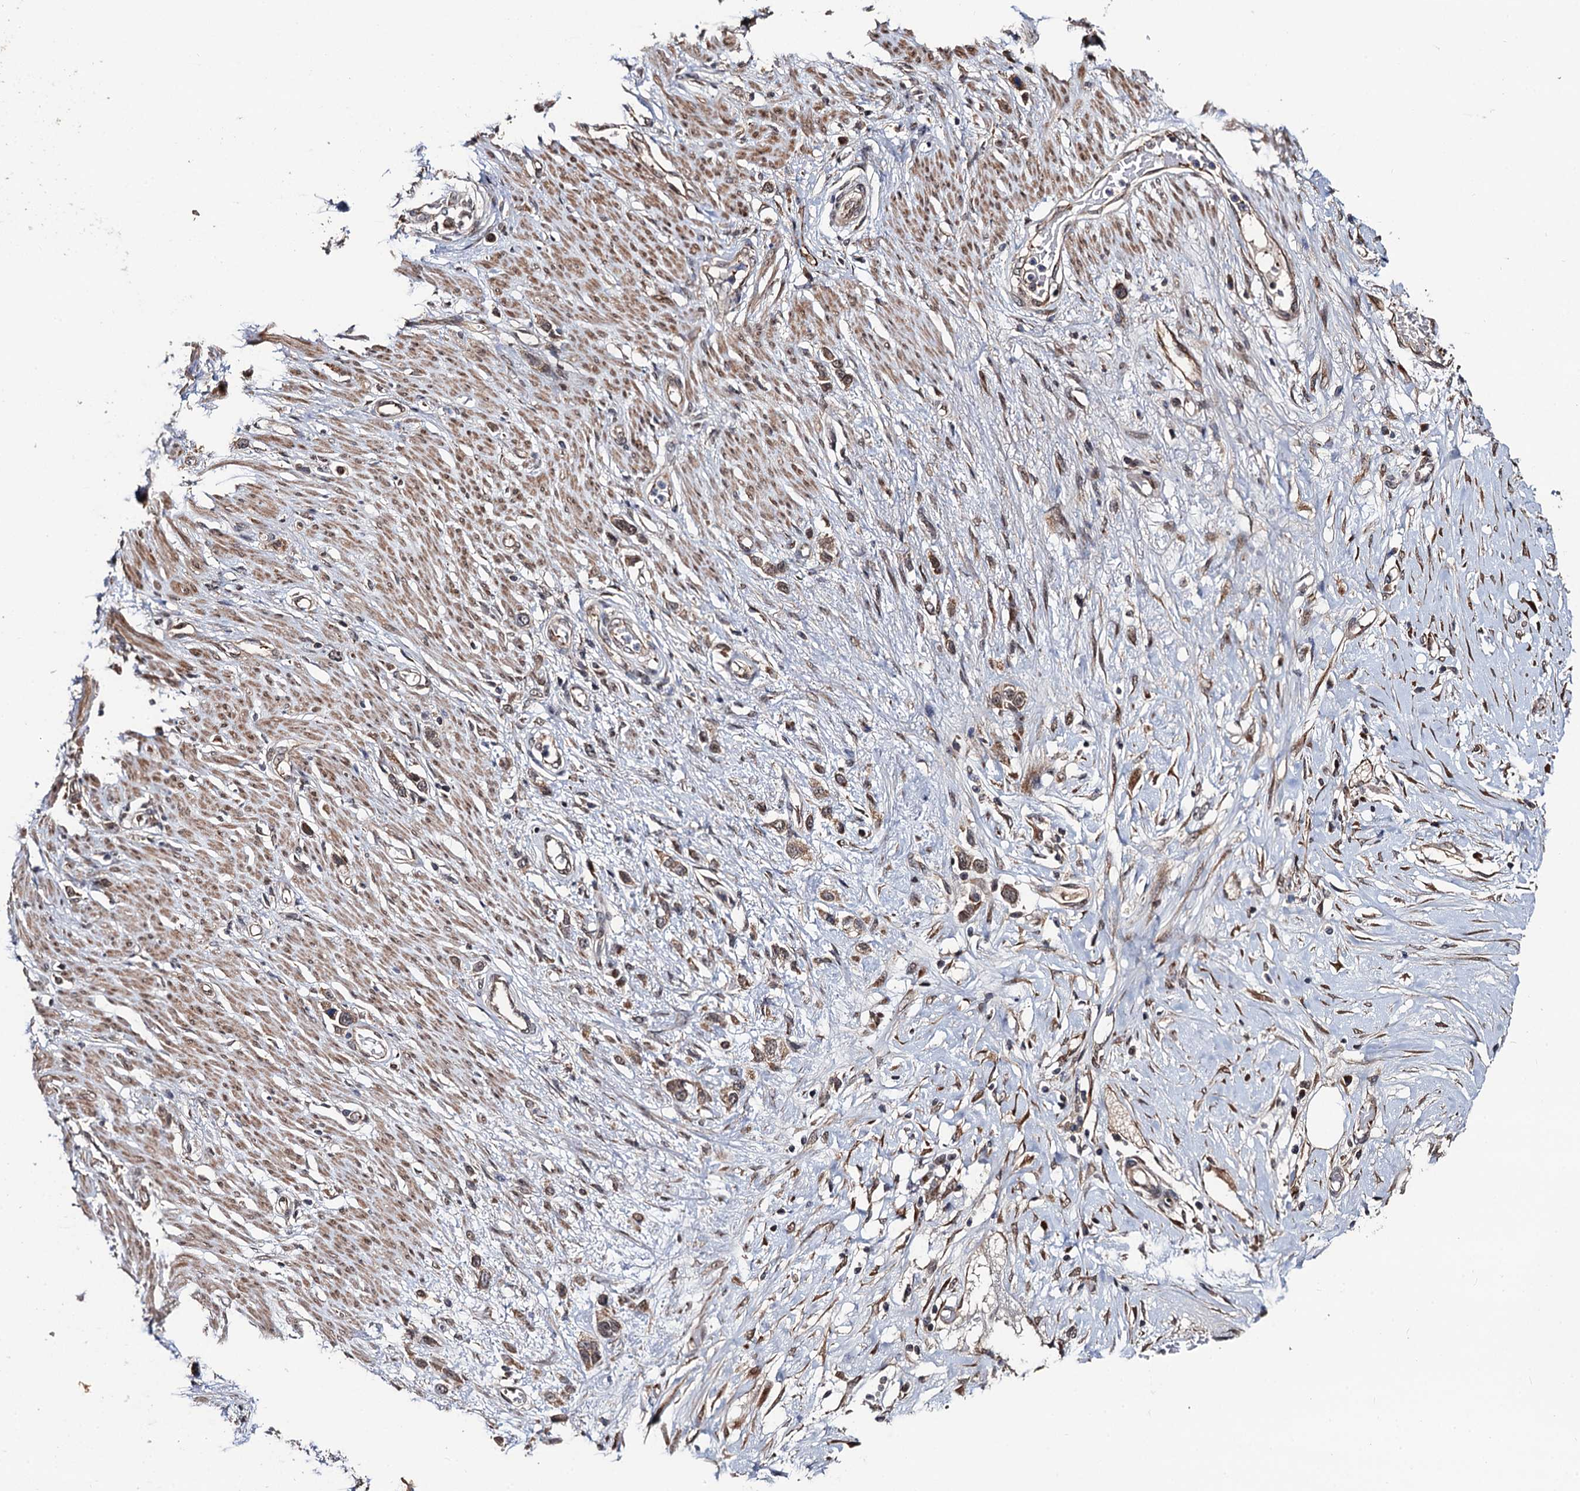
{"staining": {"intensity": "moderate", "quantity": "25%-75%", "location": "cytoplasmic/membranous"}, "tissue": "stomach cancer", "cell_type": "Tumor cells", "image_type": "cancer", "snomed": [{"axis": "morphology", "description": "Adenocarcinoma, NOS"}, {"axis": "morphology", "description": "Adenocarcinoma, High grade"}, {"axis": "topography", "description": "Stomach, upper"}, {"axis": "topography", "description": "Stomach, lower"}], "caption": "Human stomach cancer stained for a protein (brown) reveals moderate cytoplasmic/membranous positive staining in about 25%-75% of tumor cells.", "gene": "LRRC63", "patient": {"sex": "female", "age": 65}}